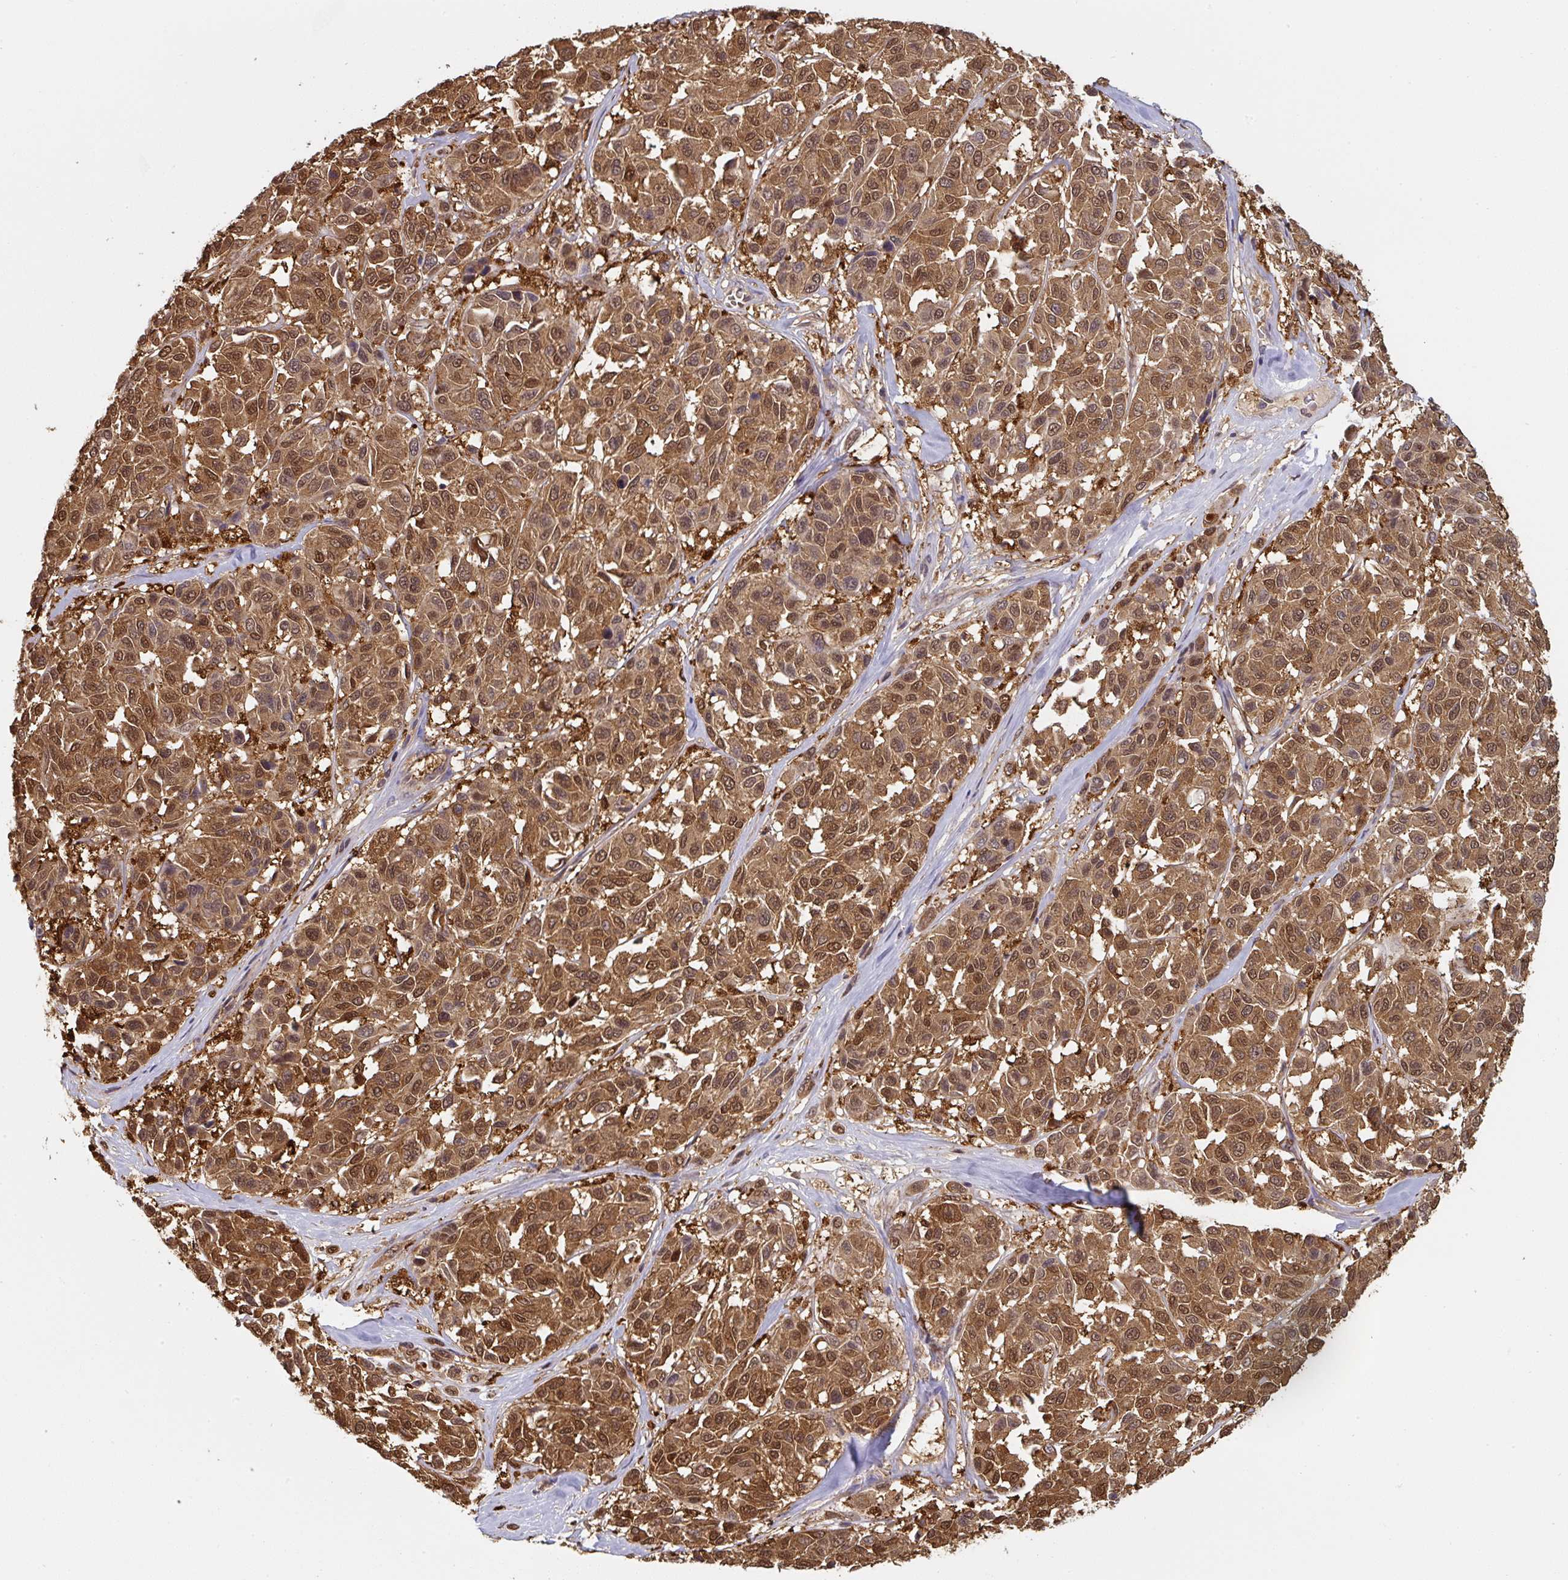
{"staining": {"intensity": "moderate", "quantity": ">75%", "location": "cytoplasmic/membranous,nuclear"}, "tissue": "melanoma", "cell_type": "Tumor cells", "image_type": "cancer", "snomed": [{"axis": "morphology", "description": "Malignant melanoma, NOS"}, {"axis": "topography", "description": "Skin"}], "caption": "An image showing moderate cytoplasmic/membranous and nuclear staining in approximately >75% of tumor cells in malignant melanoma, as visualized by brown immunohistochemical staining.", "gene": "ST13", "patient": {"sex": "female", "age": 66}}